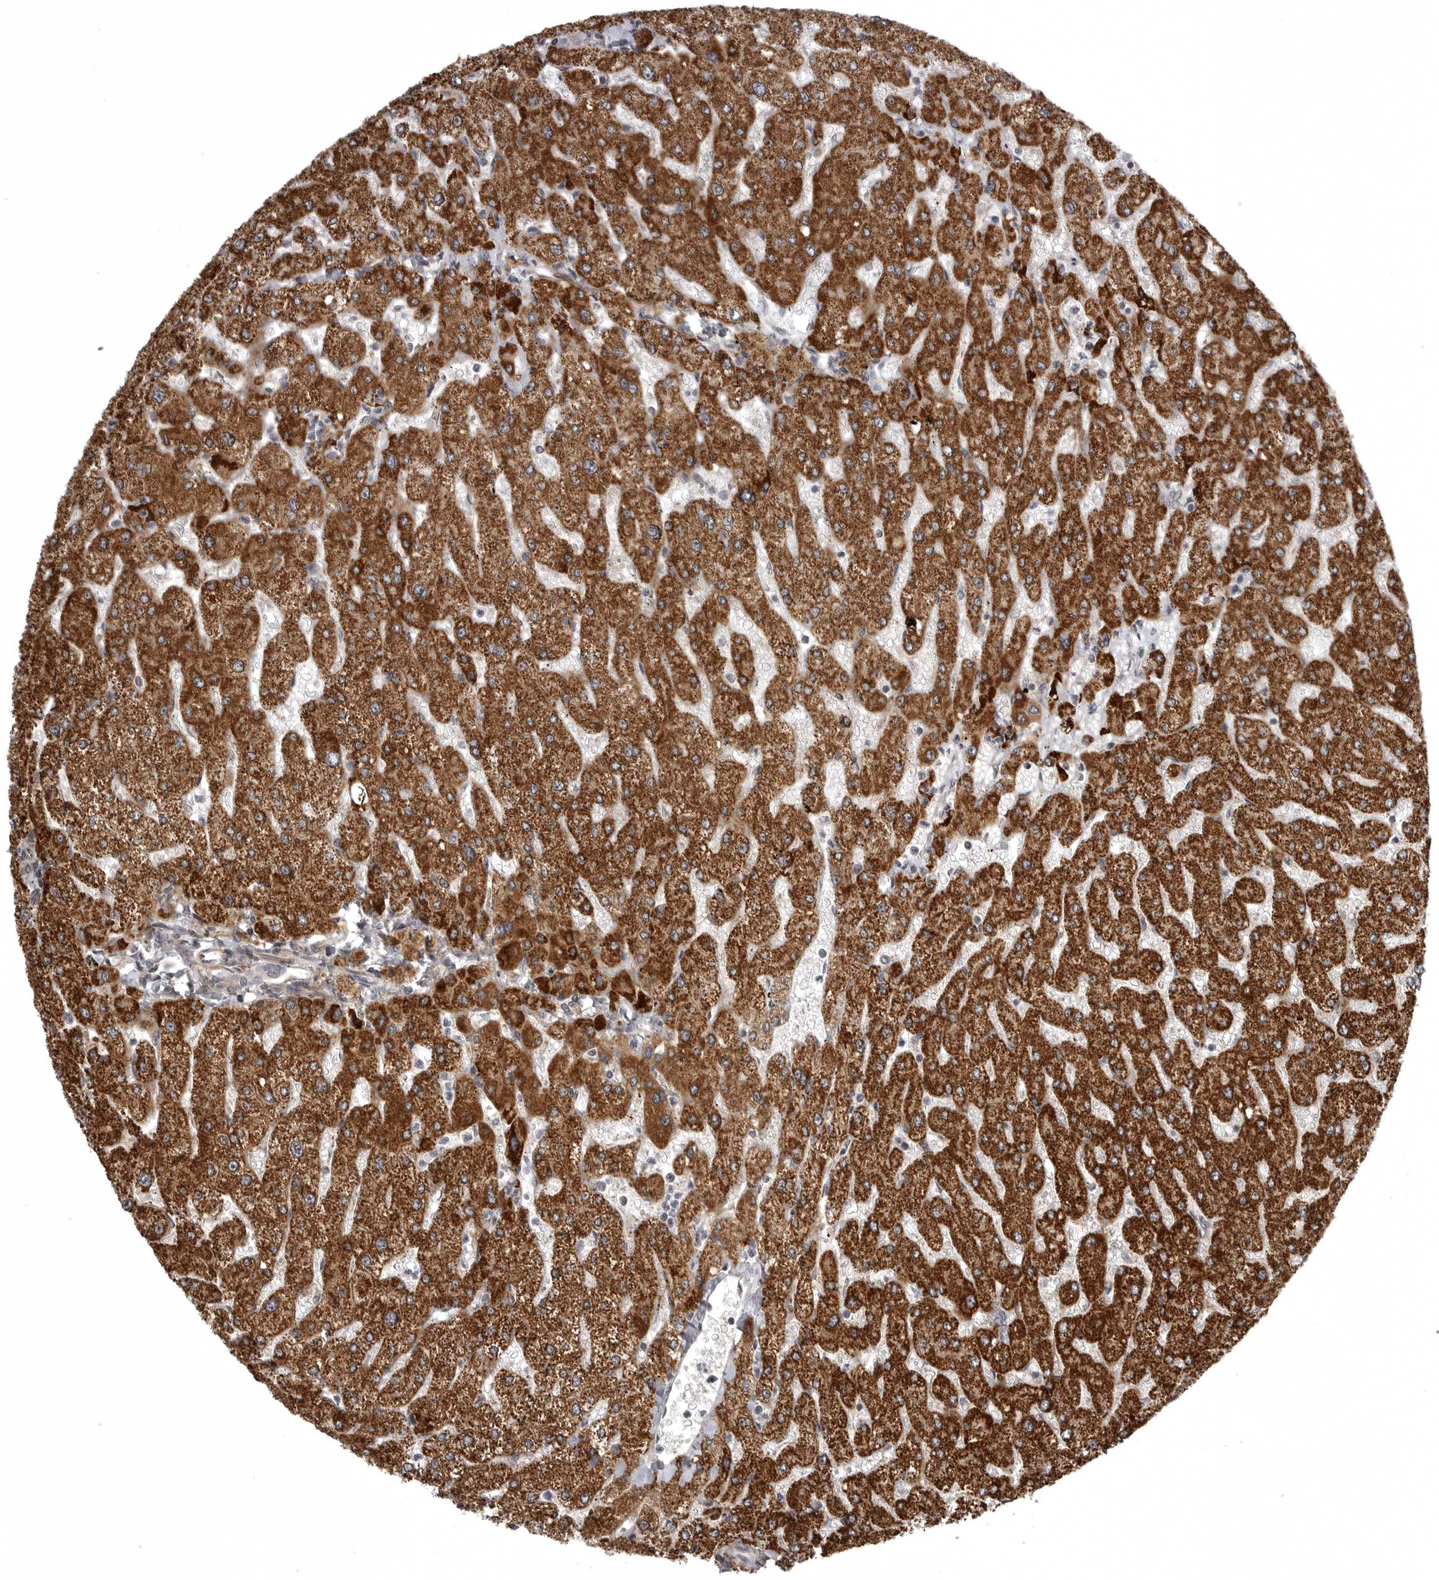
{"staining": {"intensity": "negative", "quantity": "none", "location": "none"}, "tissue": "liver", "cell_type": "Cholangiocytes", "image_type": "normal", "snomed": [{"axis": "morphology", "description": "Normal tissue, NOS"}, {"axis": "topography", "description": "Liver"}], "caption": "High power microscopy photomicrograph of an immunohistochemistry (IHC) micrograph of unremarkable liver, revealing no significant staining in cholangiocytes. (DAB IHC visualized using brightfield microscopy, high magnification).", "gene": "SNX16", "patient": {"sex": "male", "age": 55}}